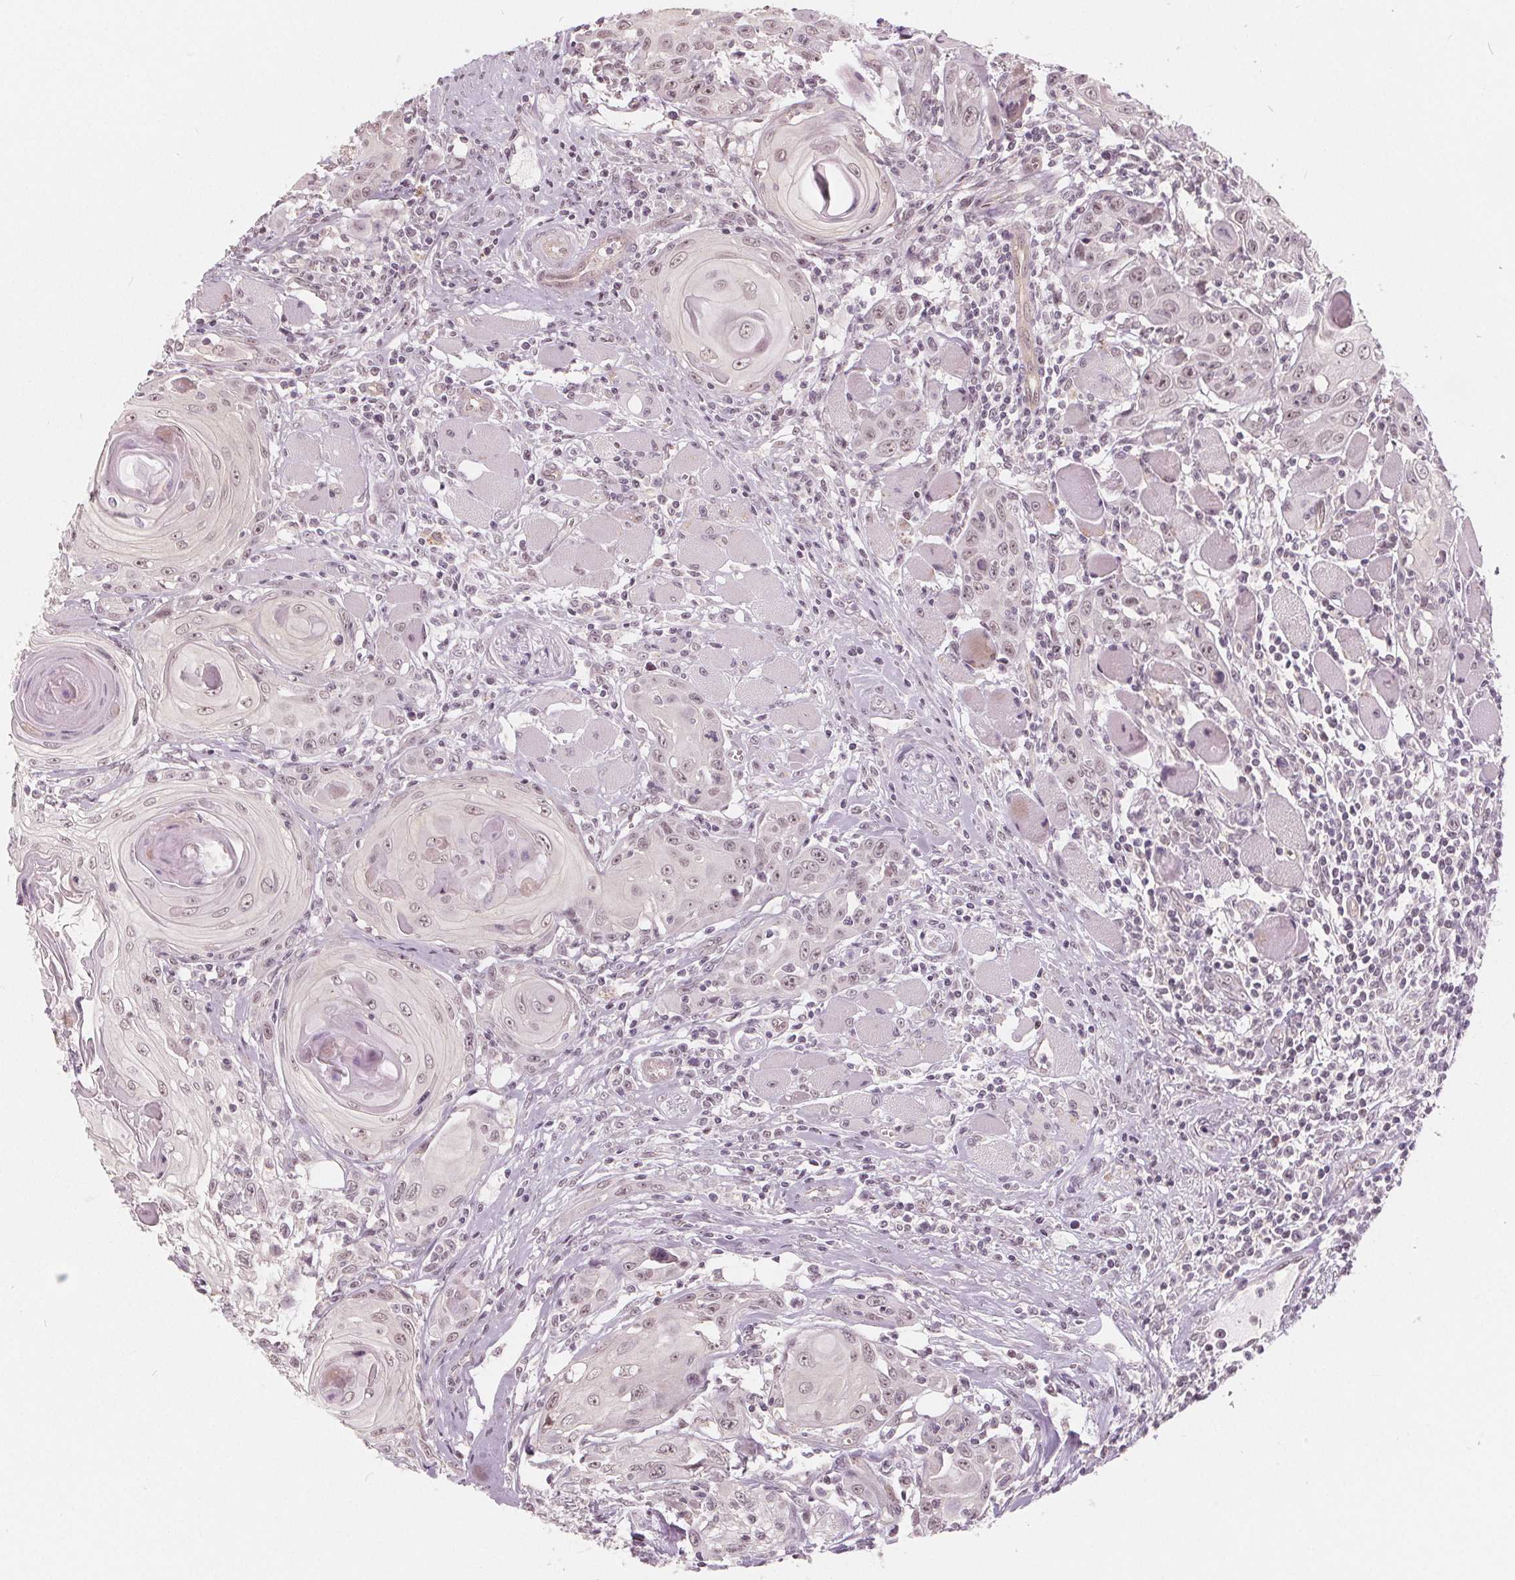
{"staining": {"intensity": "weak", "quantity": "25%-75%", "location": "nuclear"}, "tissue": "head and neck cancer", "cell_type": "Tumor cells", "image_type": "cancer", "snomed": [{"axis": "morphology", "description": "Squamous cell carcinoma, NOS"}, {"axis": "topography", "description": "Head-Neck"}], "caption": "Immunohistochemical staining of head and neck squamous cell carcinoma reveals low levels of weak nuclear protein expression in about 25%-75% of tumor cells.", "gene": "NUP210L", "patient": {"sex": "female", "age": 80}}